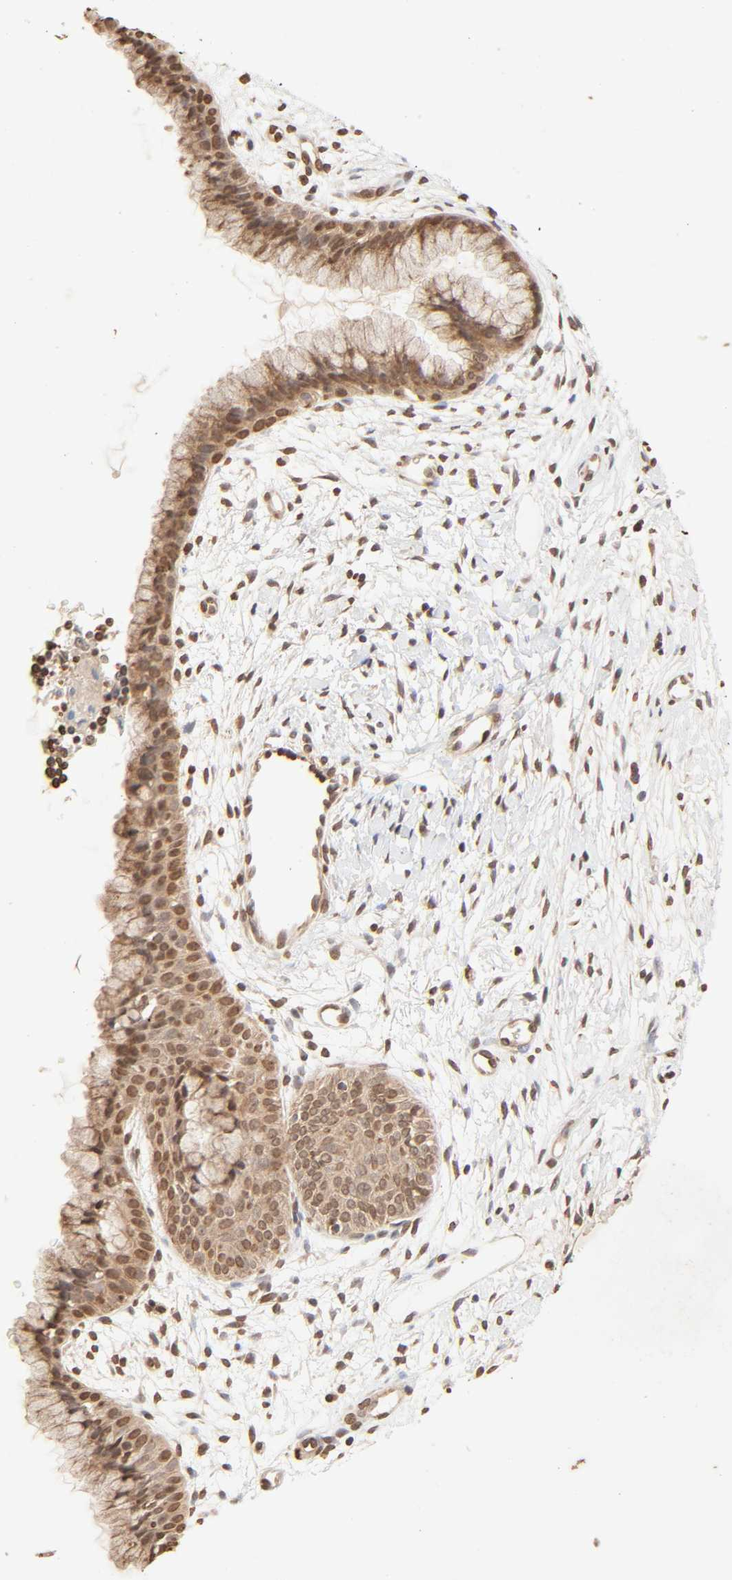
{"staining": {"intensity": "strong", "quantity": ">75%", "location": "cytoplasmic/membranous,nuclear"}, "tissue": "cervix", "cell_type": "Glandular cells", "image_type": "normal", "snomed": [{"axis": "morphology", "description": "Normal tissue, NOS"}, {"axis": "topography", "description": "Cervix"}], "caption": "An immunohistochemistry (IHC) photomicrograph of unremarkable tissue is shown. Protein staining in brown shows strong cytoplasmic/membranous,nuclear positivity in cervix within glandular cells. The staining was performed using DAB, with brown indicating positive protein expression. Nuclei are stained blue with hematoxylin.", "gene": "TBL1X", "patient": {"sex": "female", "age": 39}}